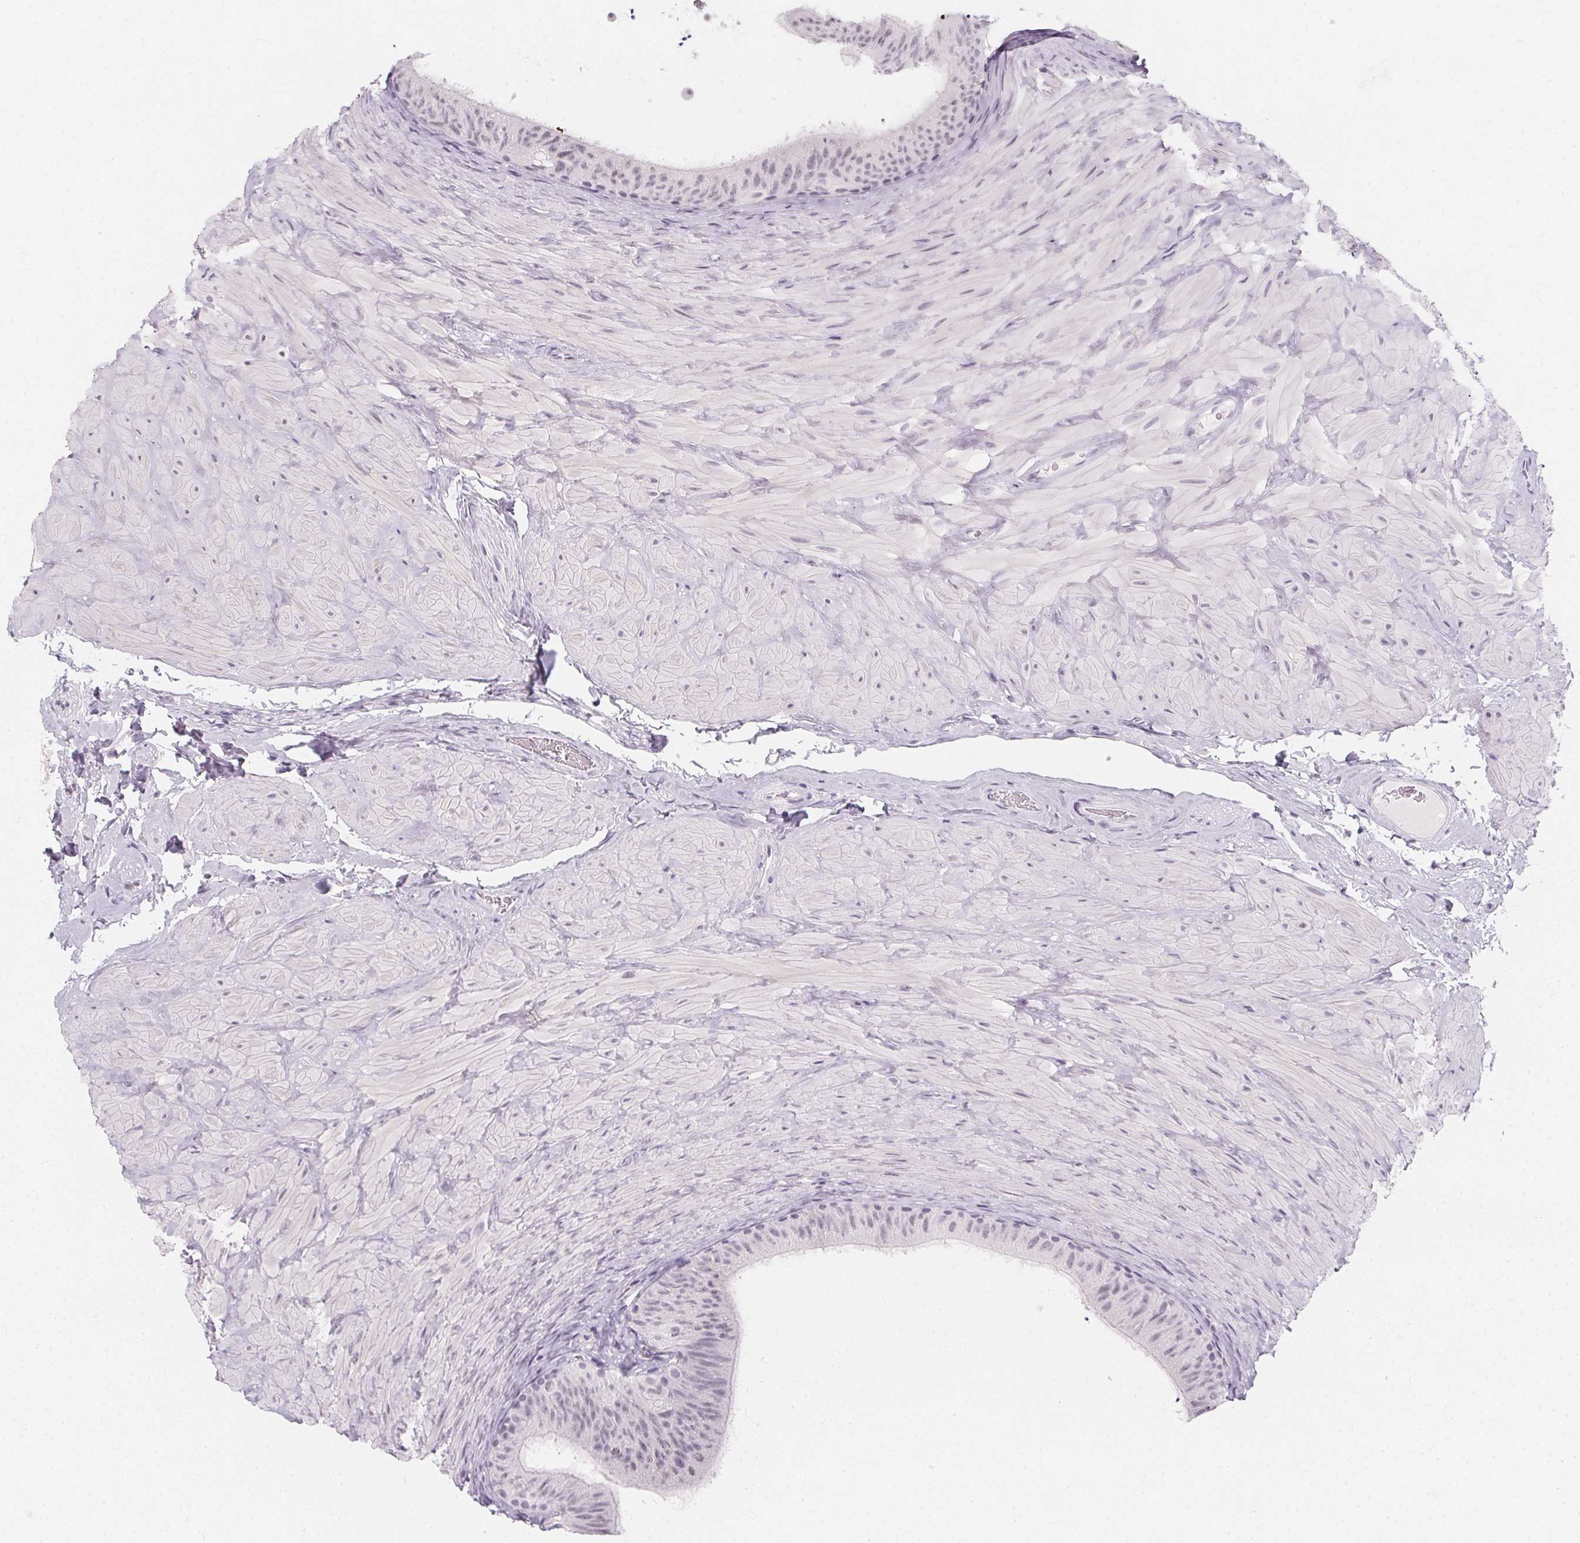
{"staining": {"intensity": "negative", "quantity": "none", "location": "none"}, "tissue": "epididymis", "cell_type": "Glandular cells", "image_type": "normal", "snomed": [{"axis": "morphology", "description": "Normal tissue, NOS"}, {"axis": "topography", "description": "Epididymis, spermatic cord, NOS"}, {"axis": "topography", "description": "Epididymis"}], "caption": "This is a histopathology image of immunohistochemistry (IHC) staining of benign epididymis, which shows no expression in glandular cells.", "gene": "SYNPR", "patient": {"sex": "male", "age": 31}}